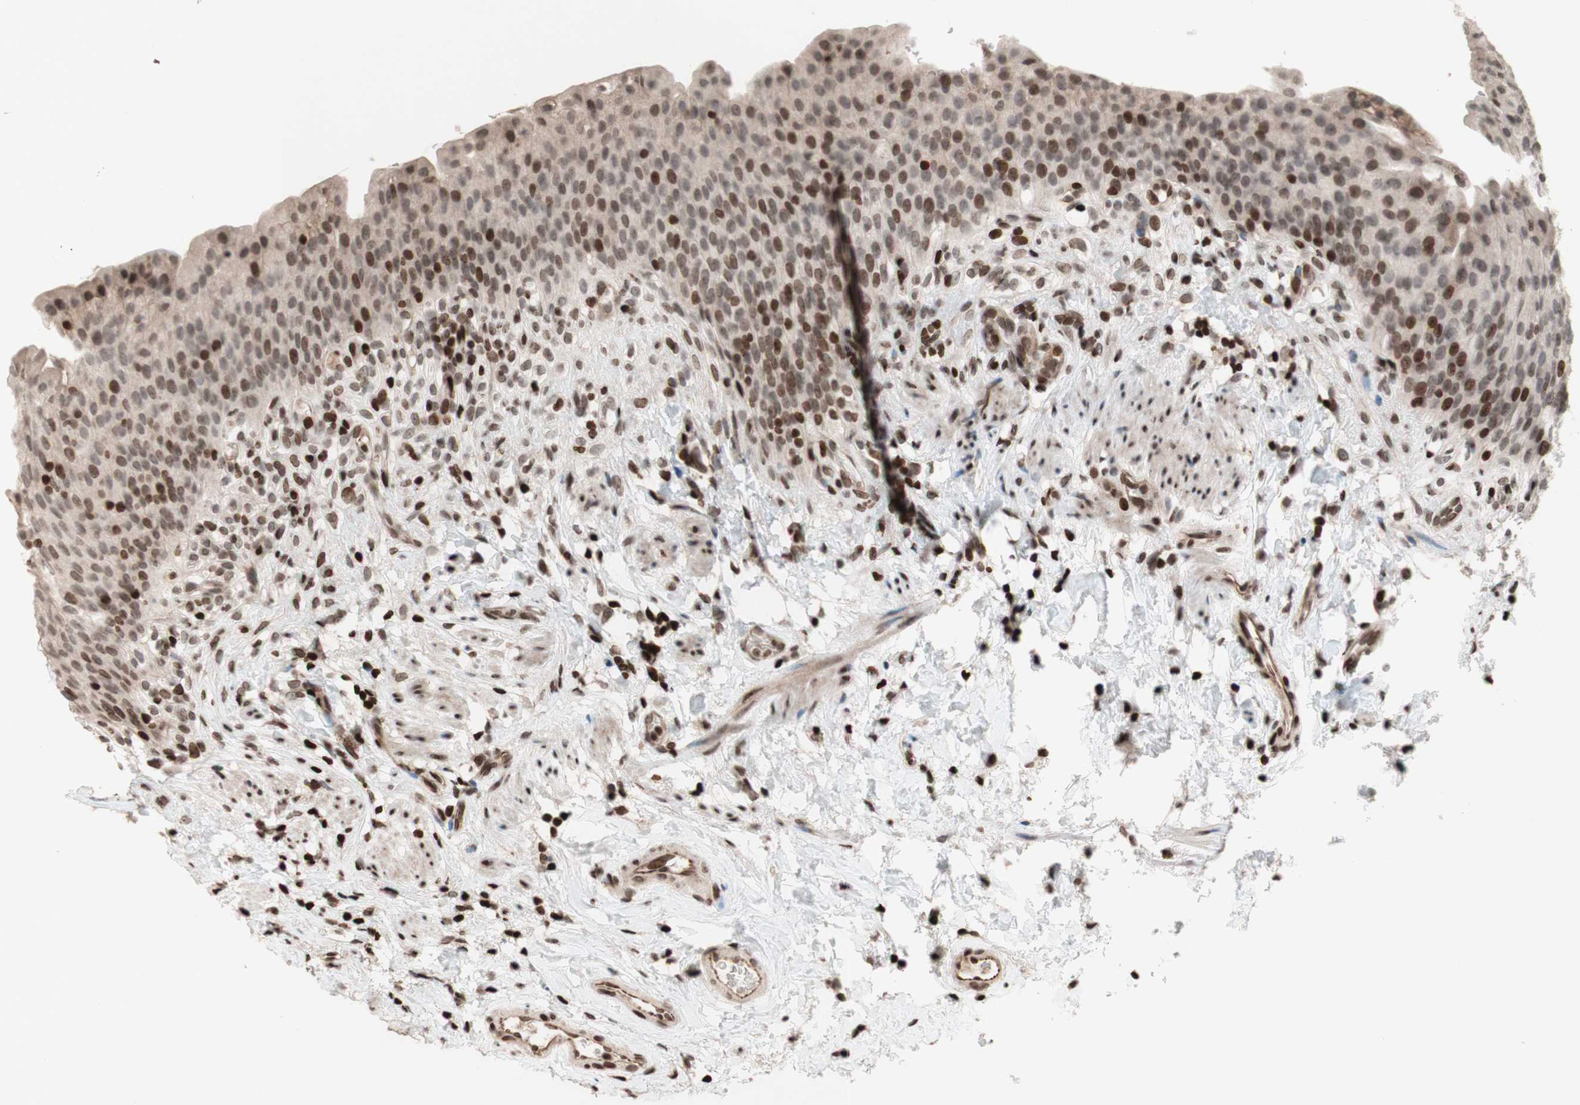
{"staining": {"intensity": "moderate", "quantity": "25%-75%", "location": "cytoplasmic/membranous,nuclear"}, "tissue": "urinary bladder", "cell_type": "Urothelial cells", "image_type": "normal", "snomed": [{"axis": "morphology", "description": "Normal tissue, NOS"}, {"axis": "topography", "description": "Urinary bladder"}], "caption": "Immunohistochemistry (IHC) image of benign urinary bladder: human urinary bladder stained using immunohistochemistry shows medium levels of moderate protein expression localized specifically in the cytoplasmic/membranous,nuclear of urothelial cells, appearing as a cytoplasmic/membranous,nuclear brown color.", "gene": "POLA1", "patient": {"sex": "female", "age": 79}}